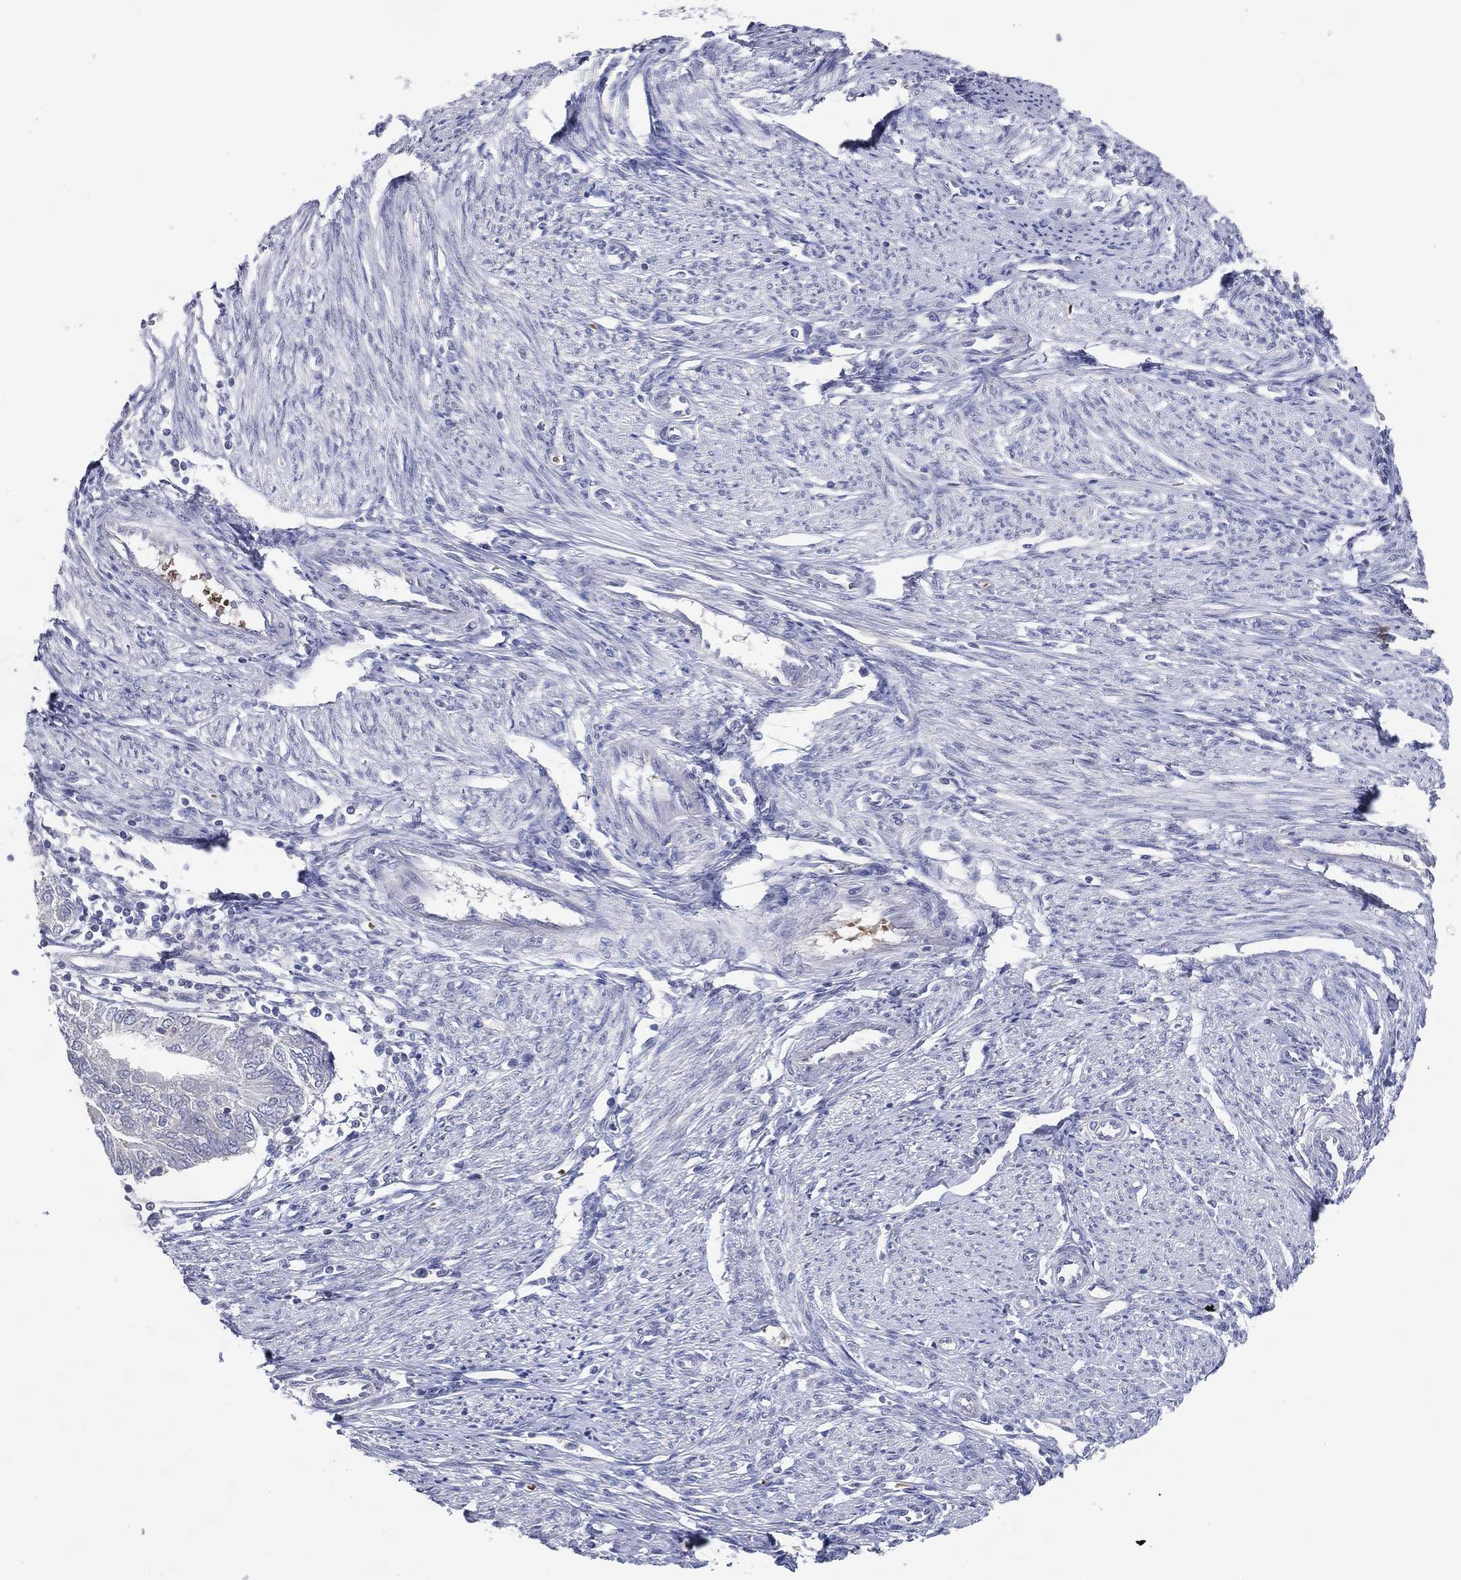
{"staining": {"intensity": "negative", "quantity": "none", "location": "none"}, "tissue": "endometrial cancer", "cell_type": "Tumor cells", "image_type": "cancer", "snomed": [{"axis": "morphology", "description": "Adenocarcinoma, NOS"}, {"axis": "topography", "description": "Endometrium"}], "caption": "Tumor cells are negative for protein expression in human endometrial adenocarcinoma. (IHC, brightfield microscopy, high magnification).", "gene": "DNAH7", "patient": {"sex": "female", "age": 68}}